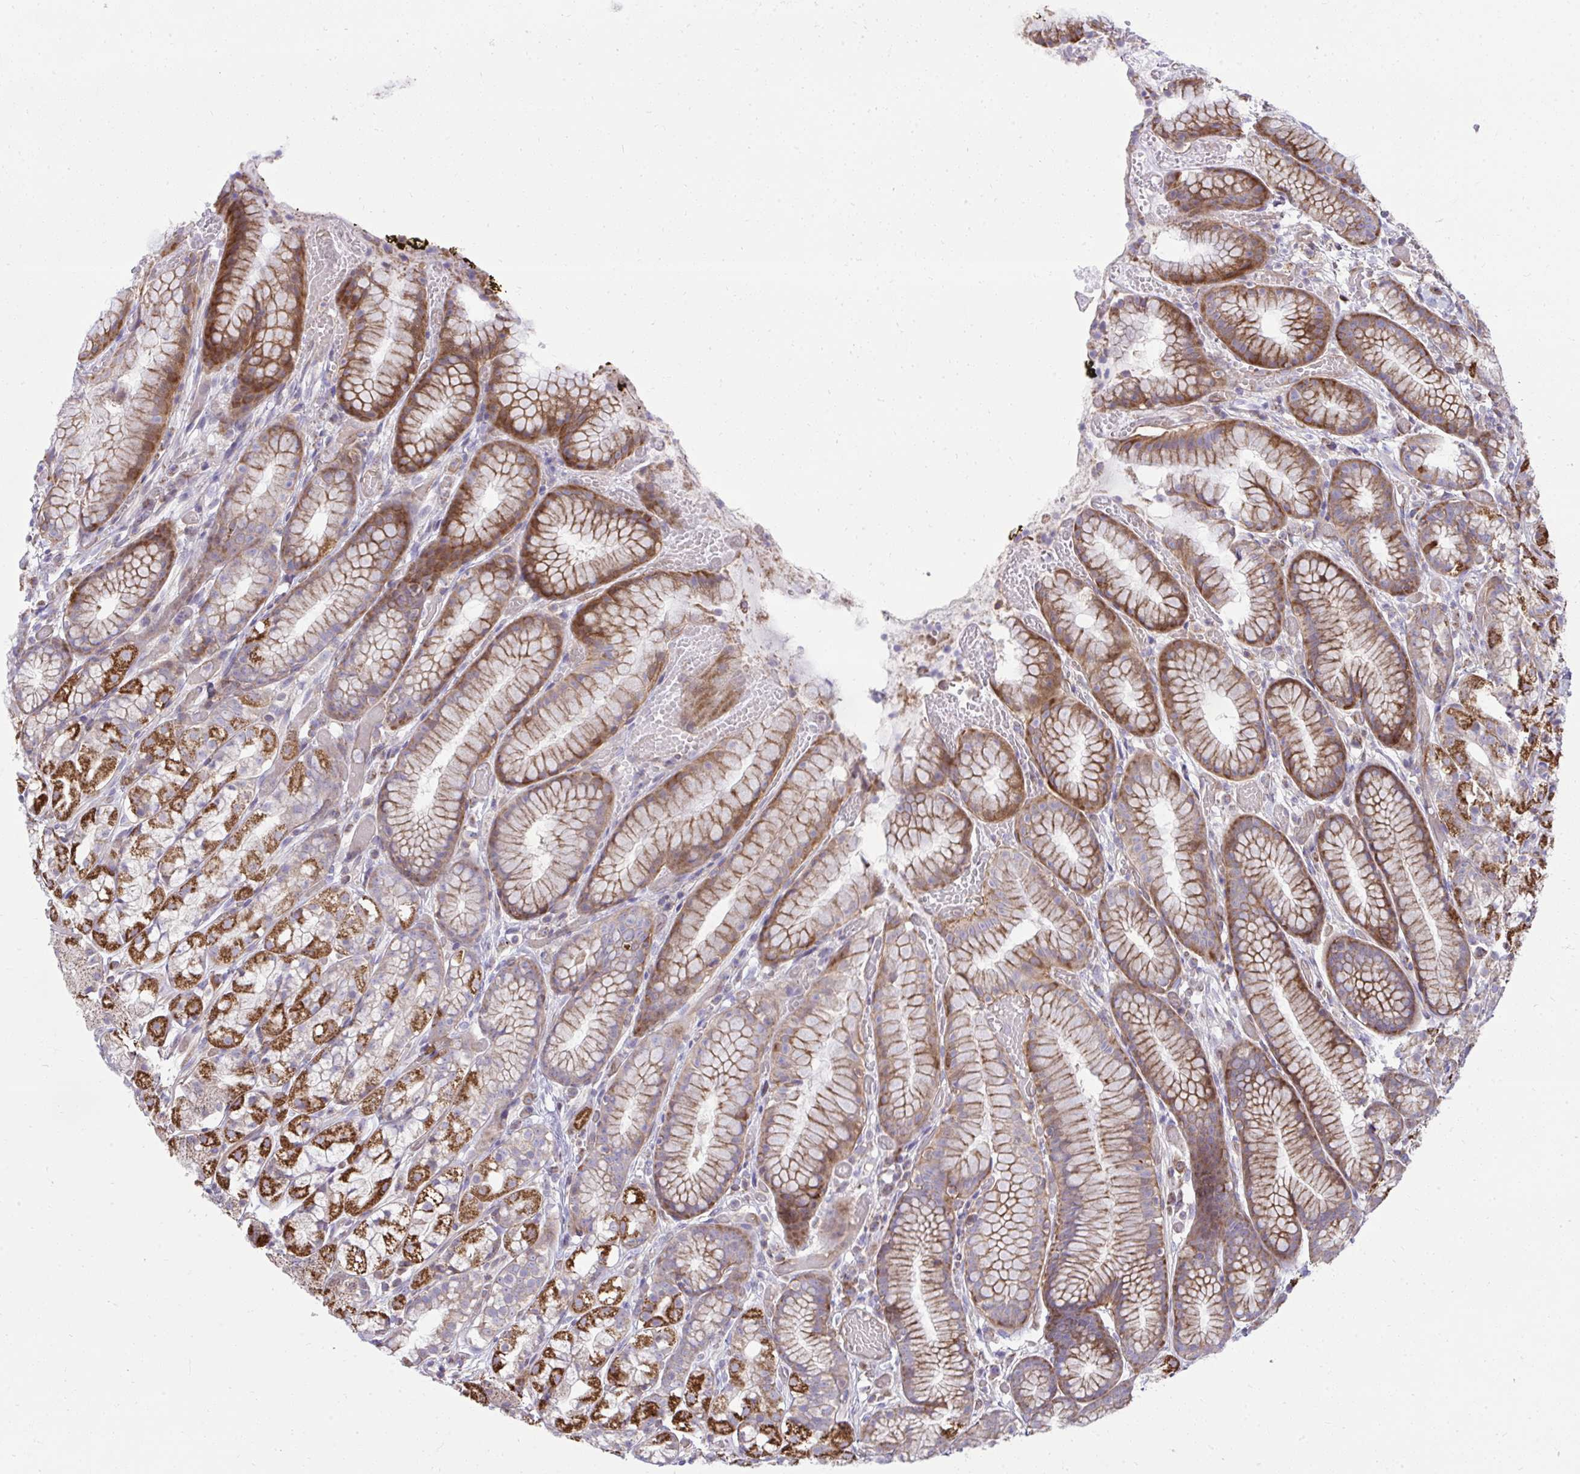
{"staining": {"intensity": "strong", "quantity": "25%-75%", "location": "cytoplasmic/membranous"}, "tissue": "stomach", "cell_type": "Glandular cells", "image_type": "normal", "snomed": [{"axis": "morphology", "description": "Normal tissue, NOS"}, {"axis": "topography", "description": "Smooth muscle"}, {"axis": "topography", "description": "Stomach"}], "caption": "This is a photomicrograph of immunohistochemistry (IHC) staining of benign stomach, which shows strong positivity in the cytoplasmic/membranous of glandular cells.", "gene": "NMNAT3", "patient": {"sex": "male", "age": 70}}